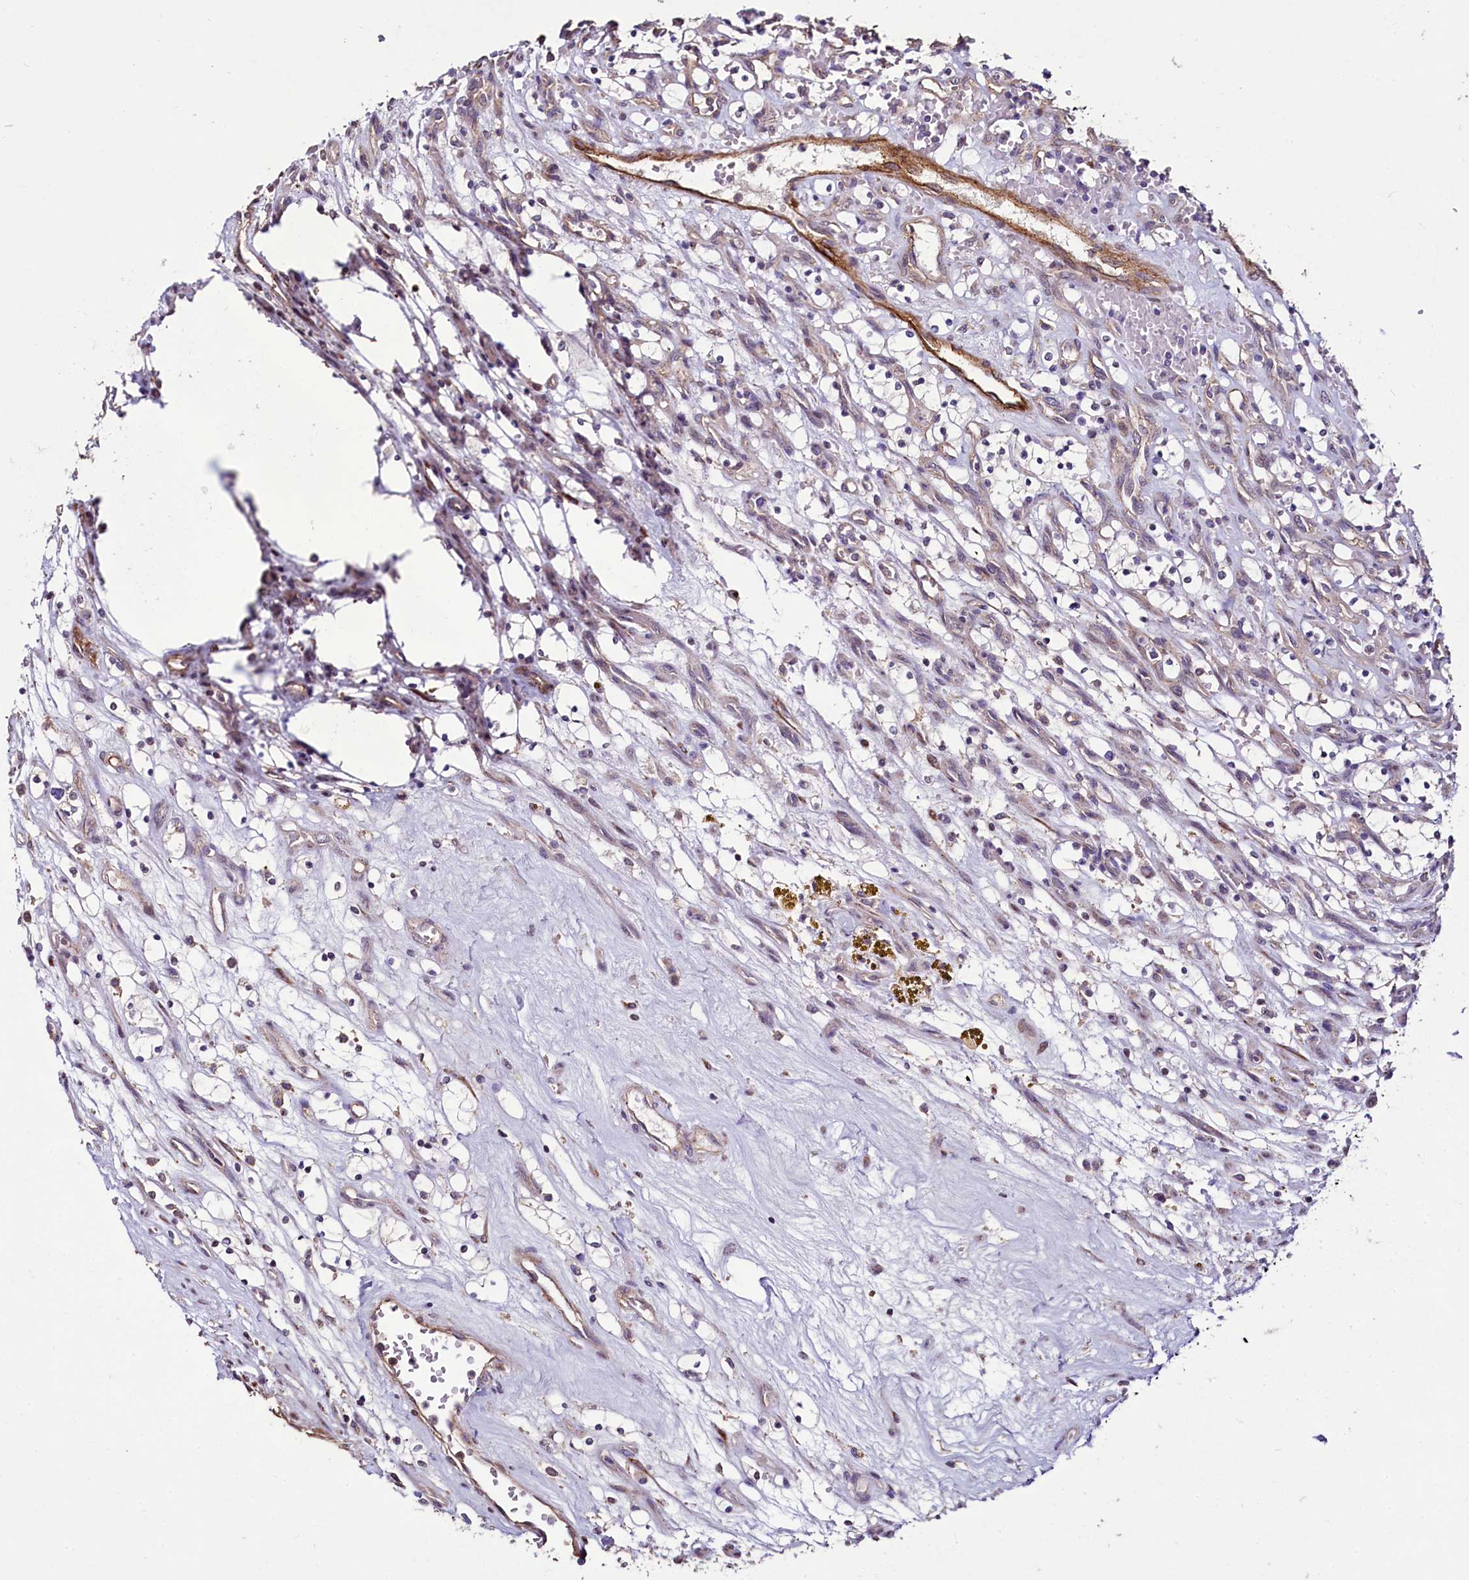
{"staining": {"intensity": "negative", "quantity": "none", "location": "none"}, "tissue": "renal cancer", "cell_type": "Tumor cells", "image_type": "cancer", "snomed": [{"axis": "morphology", "description": "Adenocarcinoma, NOS"}, {"axis": "topography", "description": "Kidney"}], "caption": "A high-resolution photomicrograph shows immunohistochemistry (IHC) staining of adenocarcinoma (renal), which reveals no significant expression in tumor cells.", "gene": "PALM", "patient": {"sex": "female", "age": 69}}